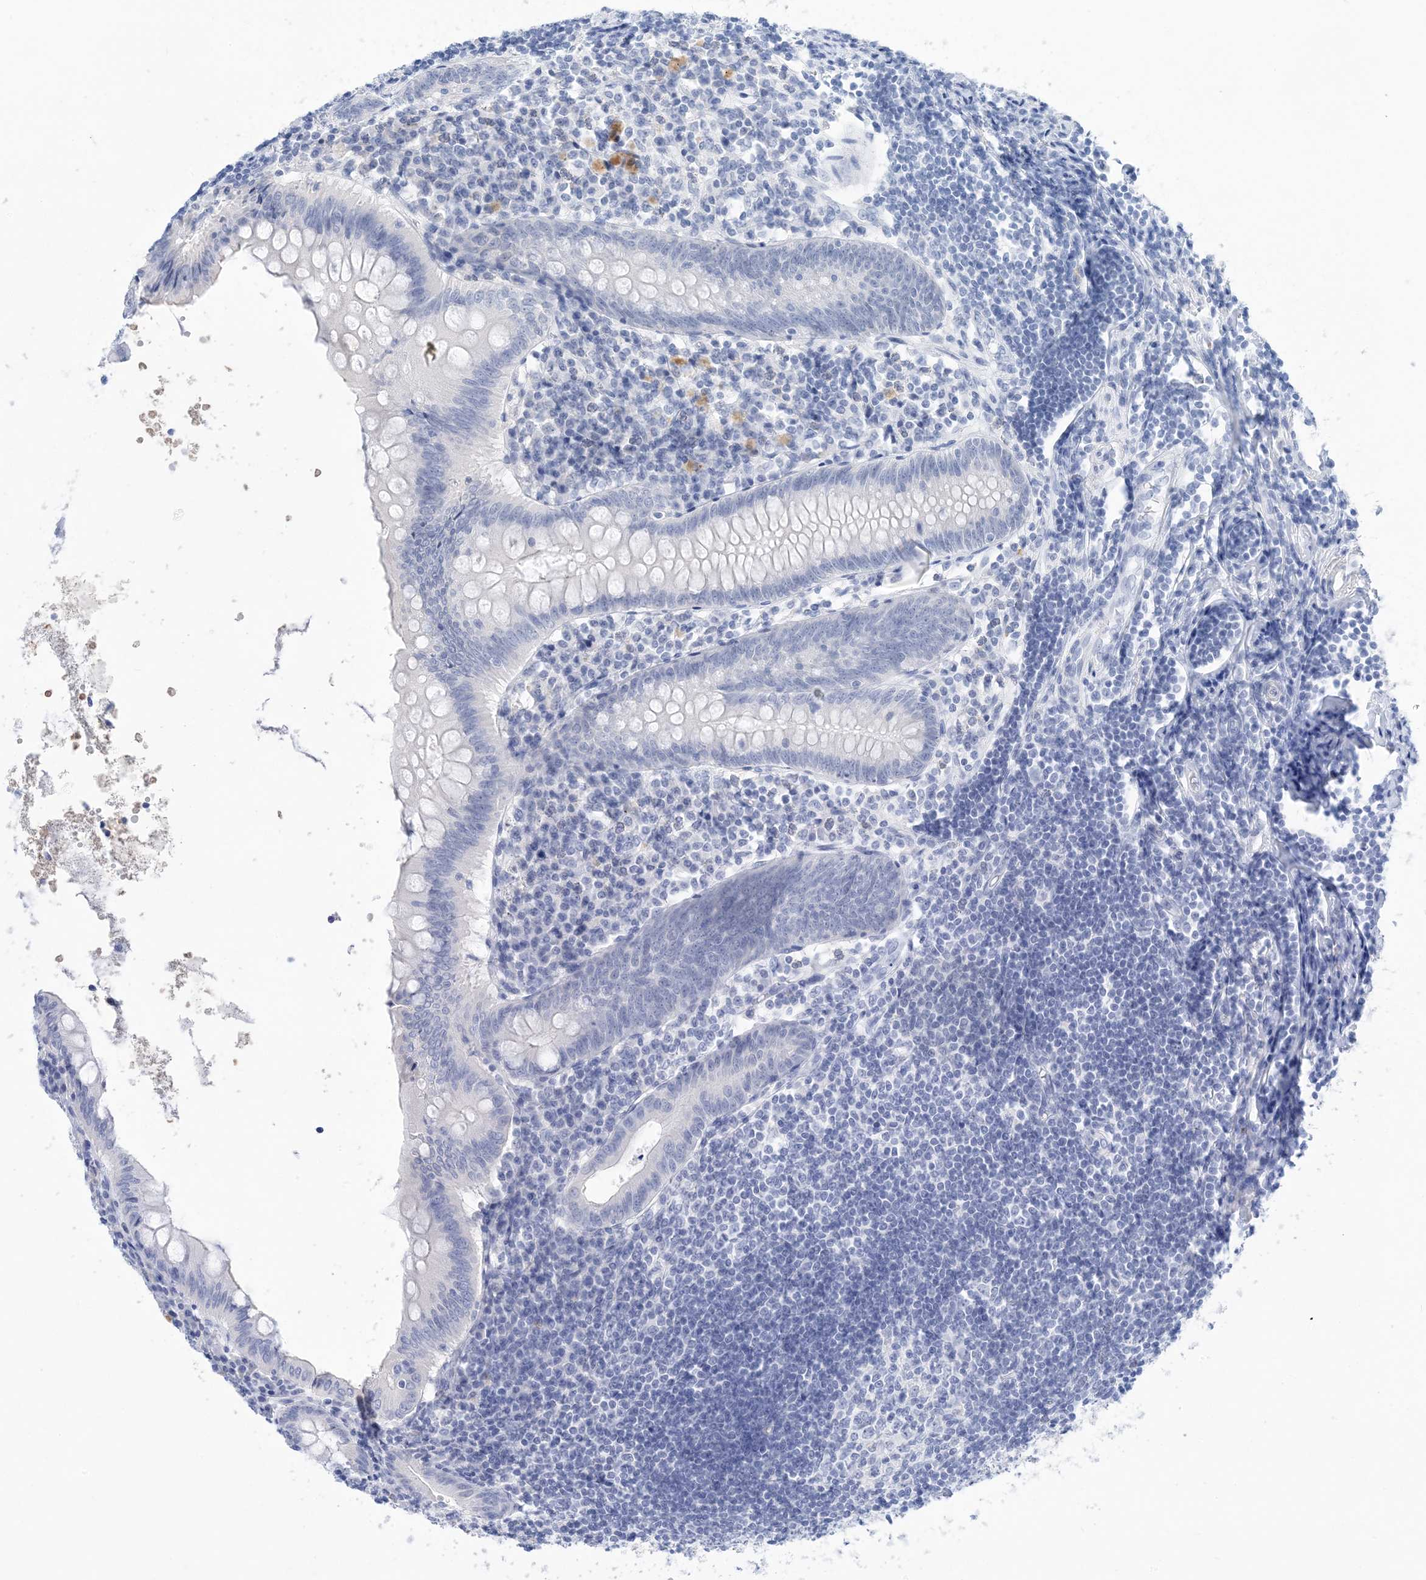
{"staining": {"intensity": "negative", "quantity": "none", "location": "none"}, "tissue": "appendix", "cell_type": "Glandular cells", "image_type": "normal", "snomed": [{"axis": "morphology", "description": "Normal tissue, NOS"}, {"axis": "topography", "description": "Appendix"}], "caption": "Photomicrograph shows no significant protein expression in glandular cells of benign appendix. The staining is performed using DAB brown chromogen with nuclei counter-stained in using hematoxylin.", "gene": "SH3YL1", "patient": {"sex": "female", "age": 54}}